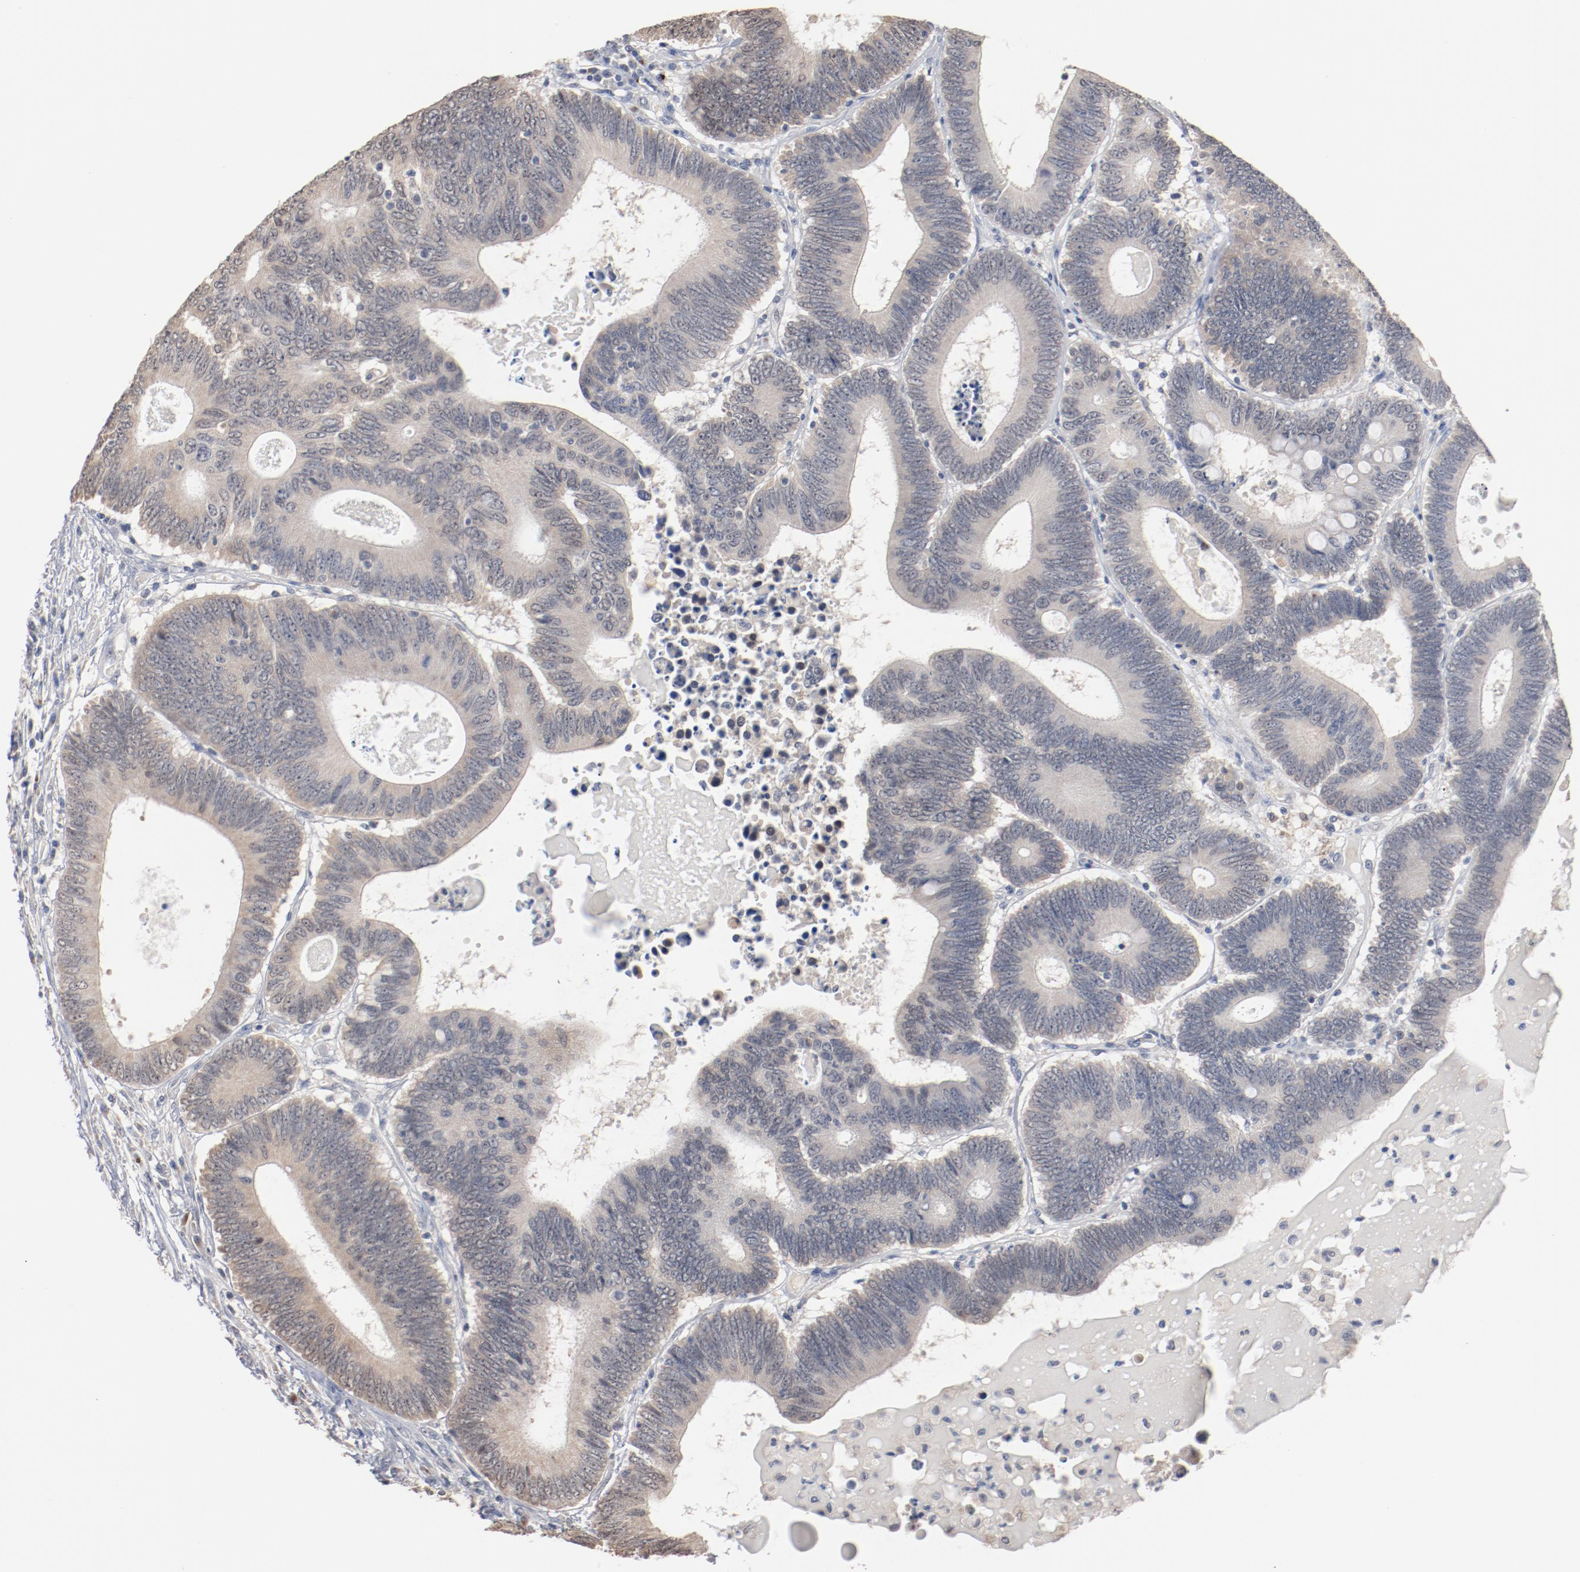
{"staining": {"intensity": "negative", "quantity": "none", "location": "none"}, "tissue": "colorectal cancer", "cell_type": "Tumor cells", "image_type": "cancer", "snomed": [{"axis": "morphology", "description": "Adenocarcinoma, NOS"}, {"axis": "topography", "description": "Colon"}], "caption": "Immunohistochemistry (IHC) micrograph of neoplastic tissue: colorectal cancer stained with DAB shows no significant protein expression in tumor cells.", "gene": "ERICH1", "patient": {"sex": "female", "age": 78}}